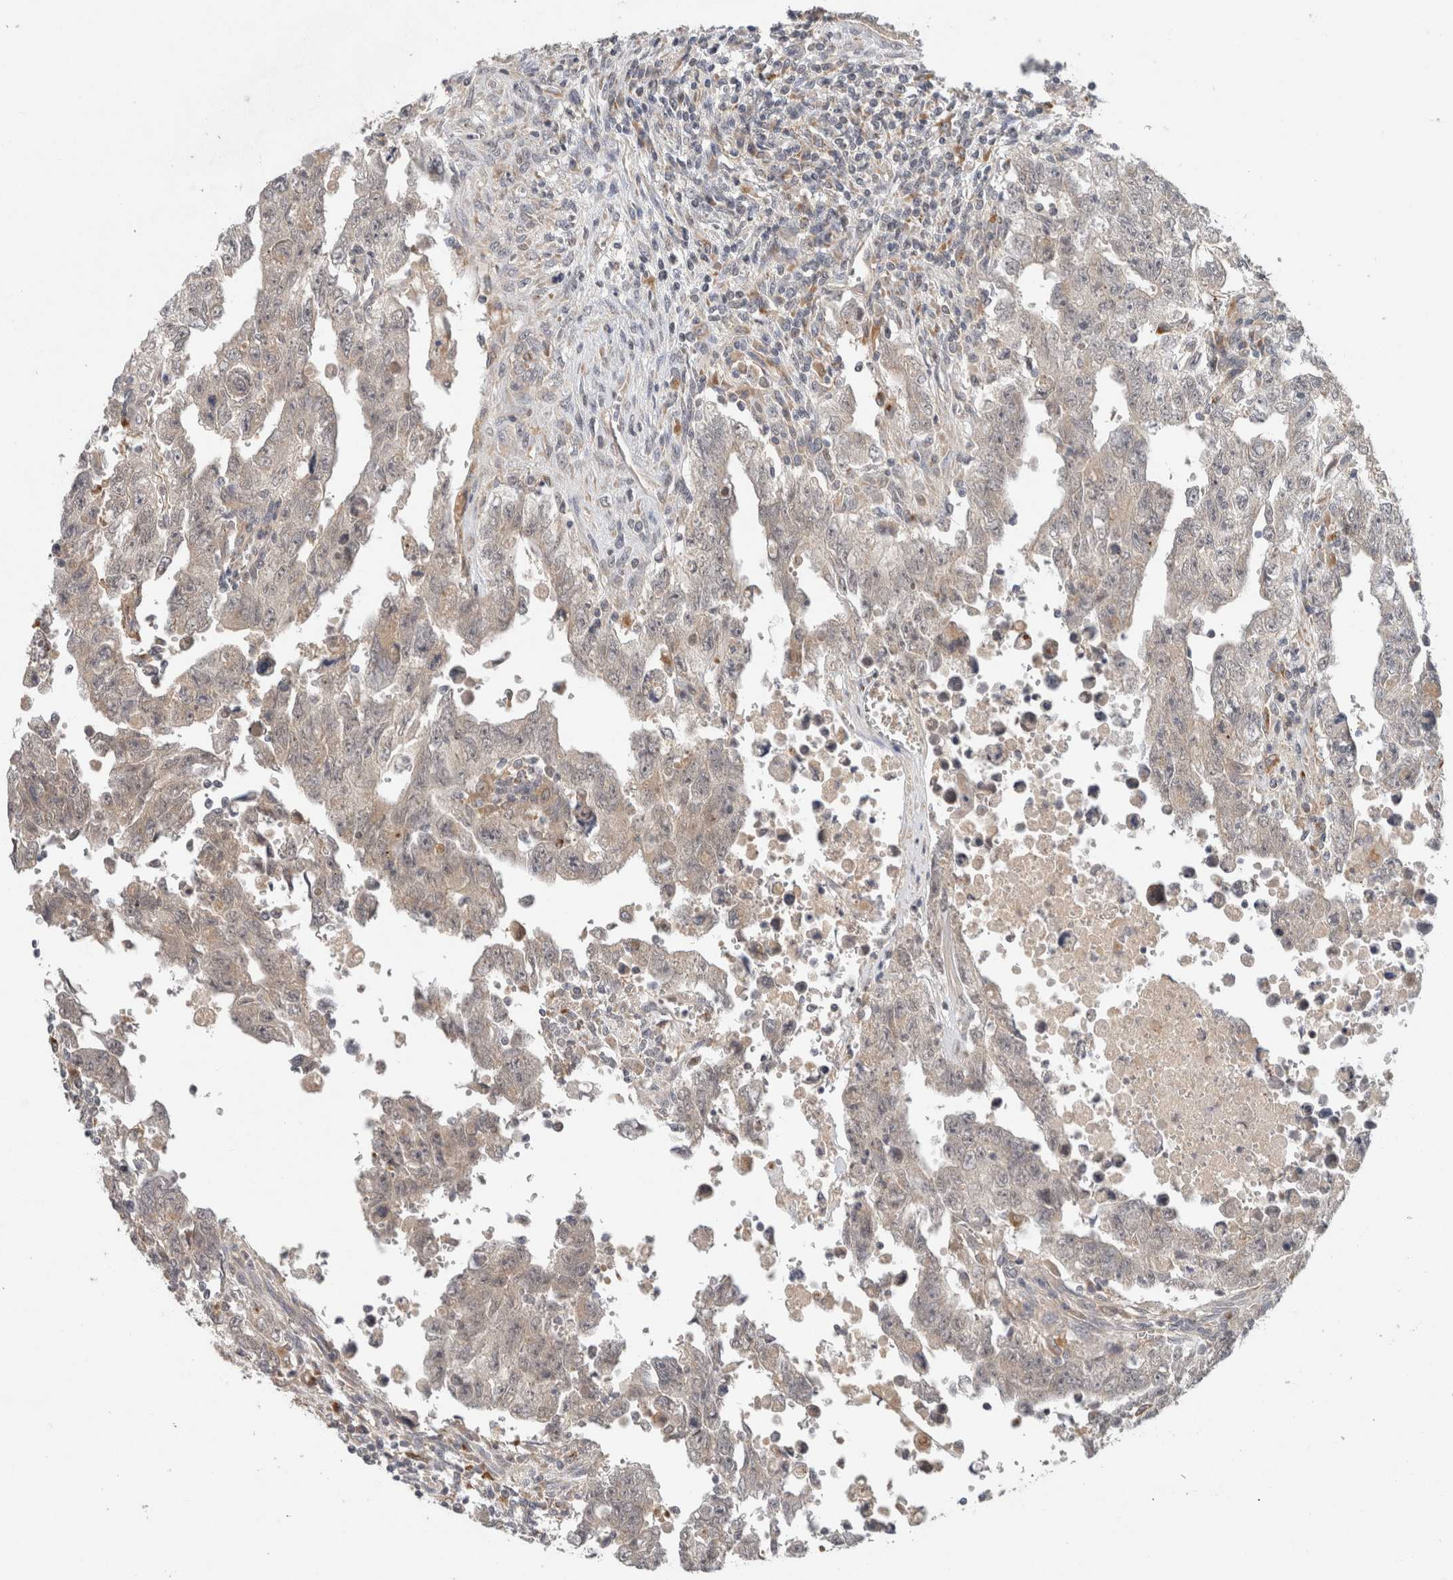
{"staining": {"intensity": "negative", "quantity": "none", "location": "none"}, "tissue": "testis cancer", "cell_type": "Tumor cells", "image_type": "cancer", "snomed": [{"axis": "morphology", "description": "Carcinoma, Embryonal, NOS"}, {"axis": "topography", "description": "Testis"}], "caption": "DAB (3,3'-diaminobenzidine) immunohistochemical staining of human testis cancer (embryonal carcinoma) demonstrates no significant positivity in tumor cells.", "gene": "SGK1", "patient": {"sex": "male", "age": 28}}